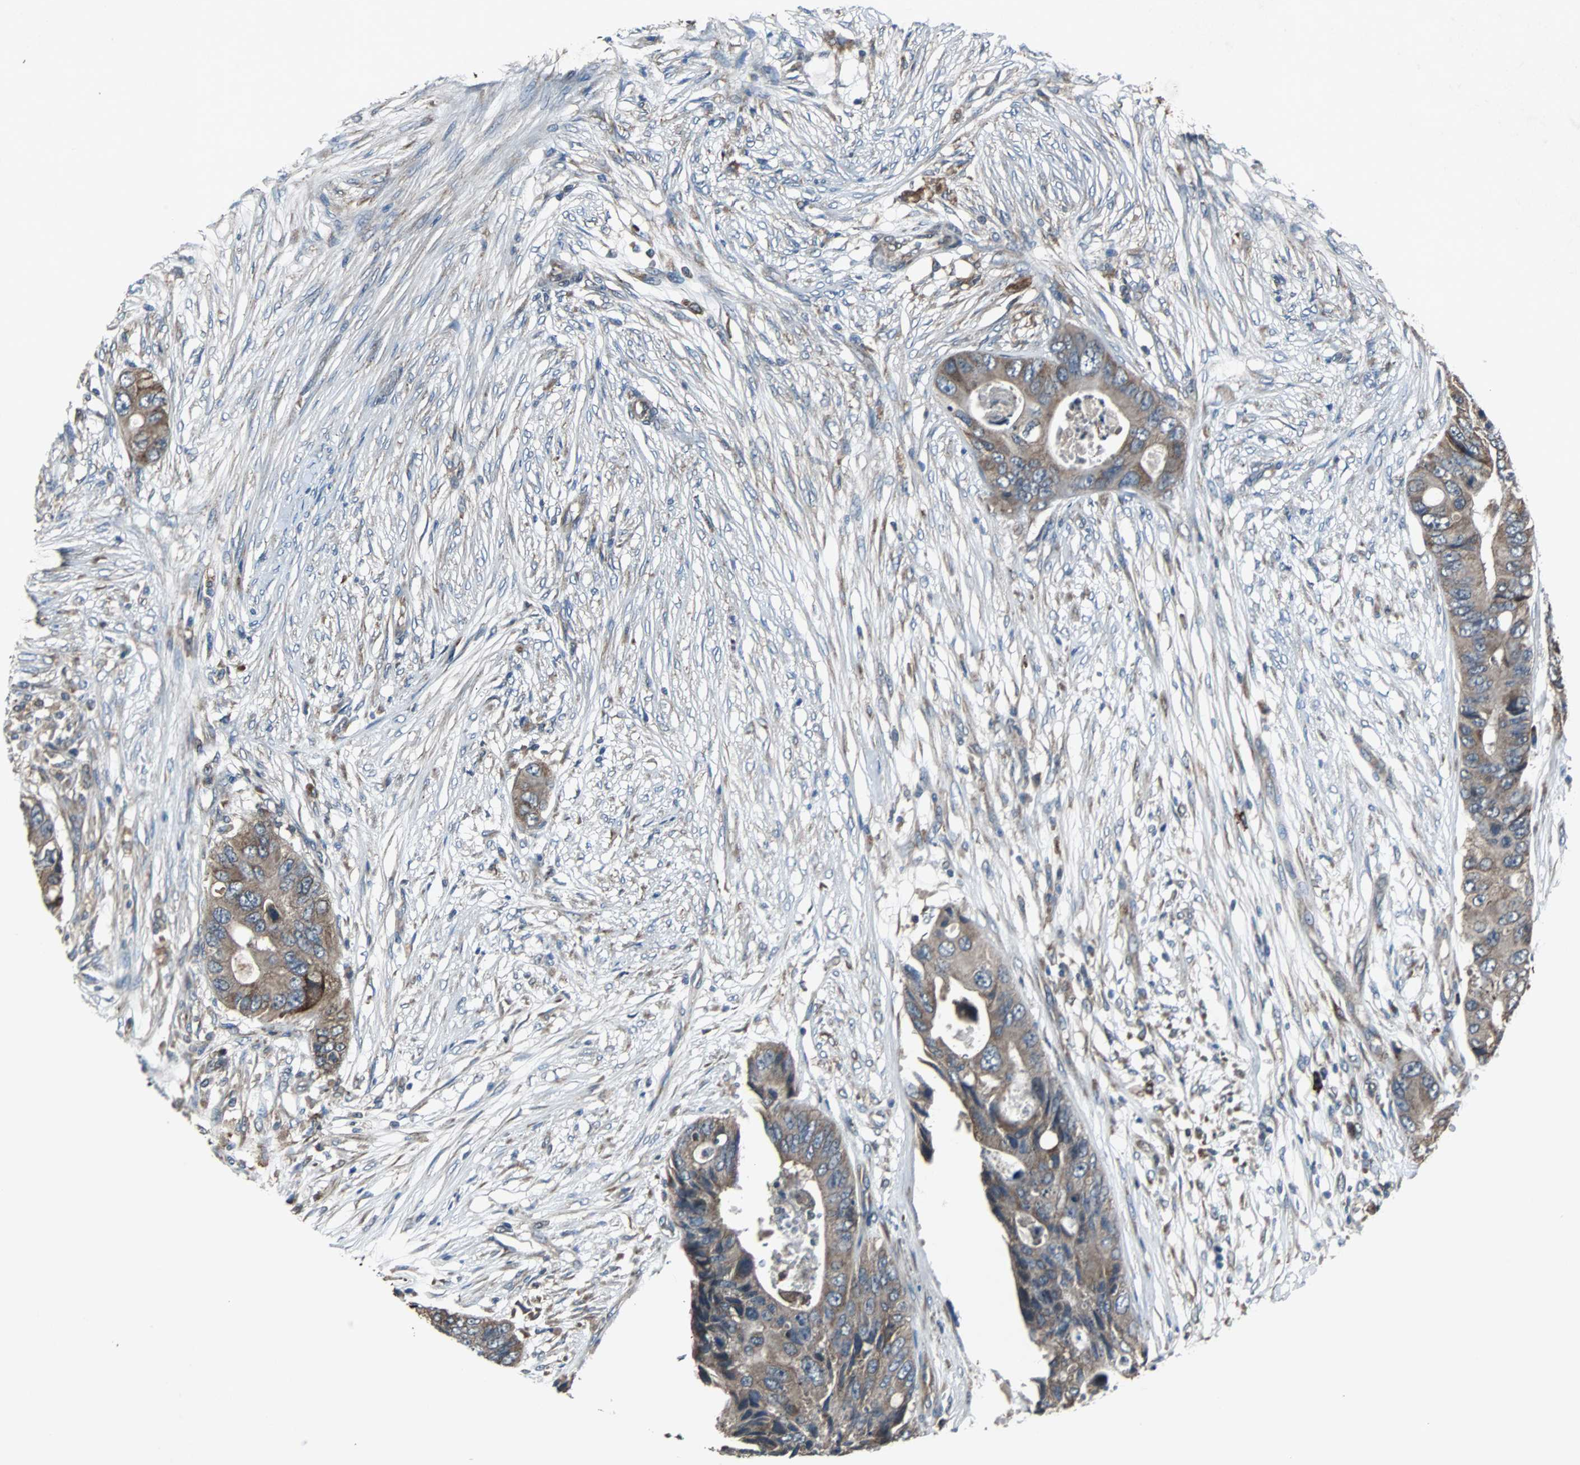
{"staining": {"intensity": "moderate", "quantity": ">75%", "location": "cytoplasmic/membranous"}, "tissue": "colorectal cancer", "cell_type": "Tumor cells", "image_type": "cancer", "snomed": [{"axis": "morphology", "description": "Adenocarcinoma, NOS"}, {"axis": "topography", "description": "Colon"}], "caption": "IHC histopathology image of human adenocarcinoma (colorectal) stained for a protein (brown), which demonstrates medium levels of moderate cytoplasmic/membranous expression in approximately >75% of tumor cells.", "gene": "SOS1", "patient": {"sex": "male", "age": 71}}